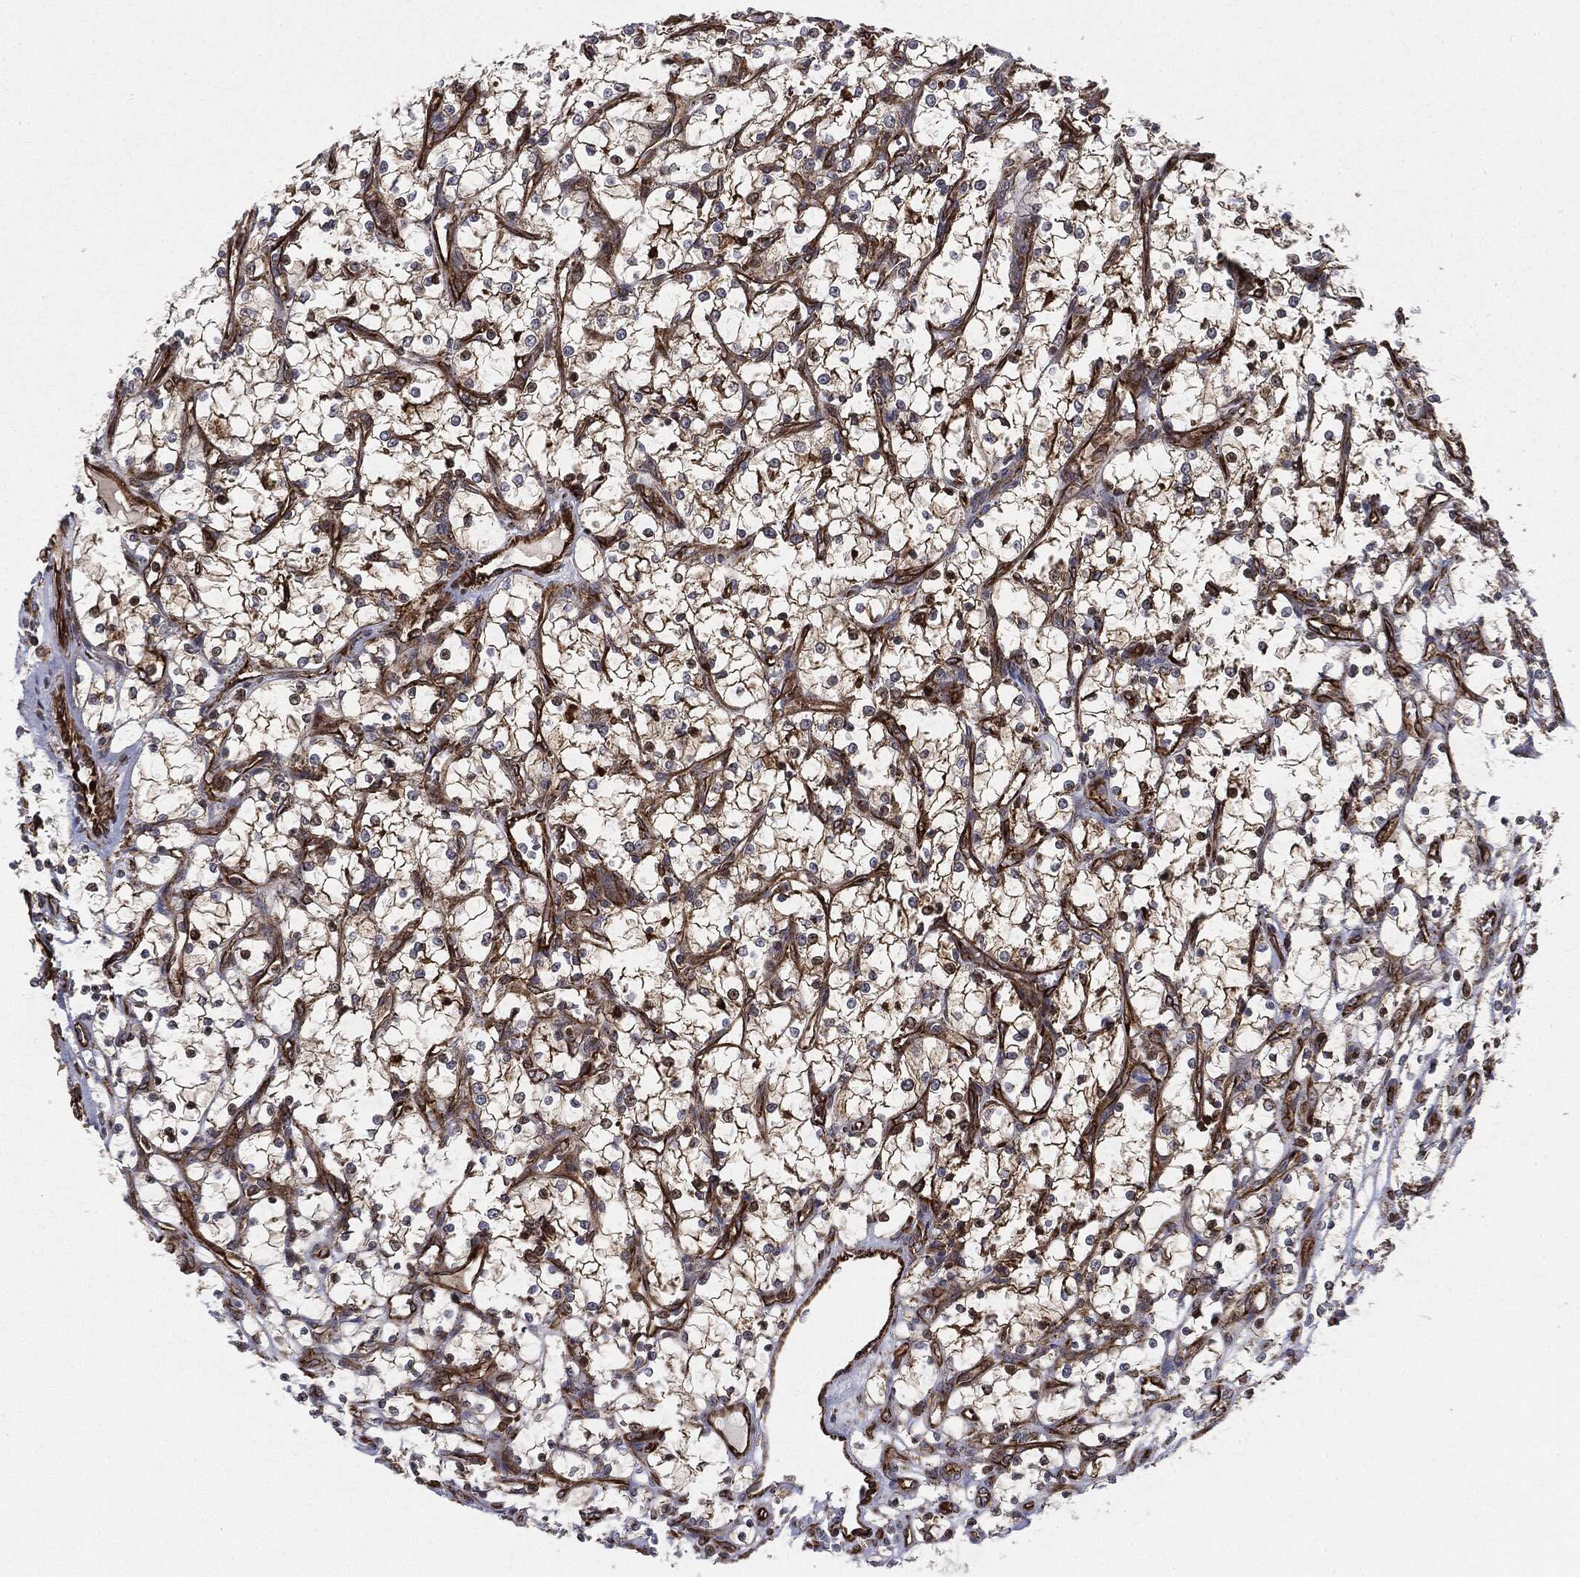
{"staining": {"intensity": "moderate", "quantity": "25%-75%", "location": "cytoplasmic/membranous"}, "tissue": "renal cancer", "cell_type": "Tumor cells", "image_type": "cancer", "snomed": [{"axis": "morphology", "description": "Adenocarcinoma, NOS"}, {"axis": "topography", "description": "Kidney"}], "caption": "A high-resolution image shows IHC staining of renal adenocarcinoma, which reveals moderate cytoplasmic/membranous positivity in approximately 25%-75% of tumor cells. (DAB (3,3'-diaminobenzidine) IHC, brown staining for protein, blue staining for nuclei).", "gene": "CYLD", "patient": {"sex": "female", "age": 69}}